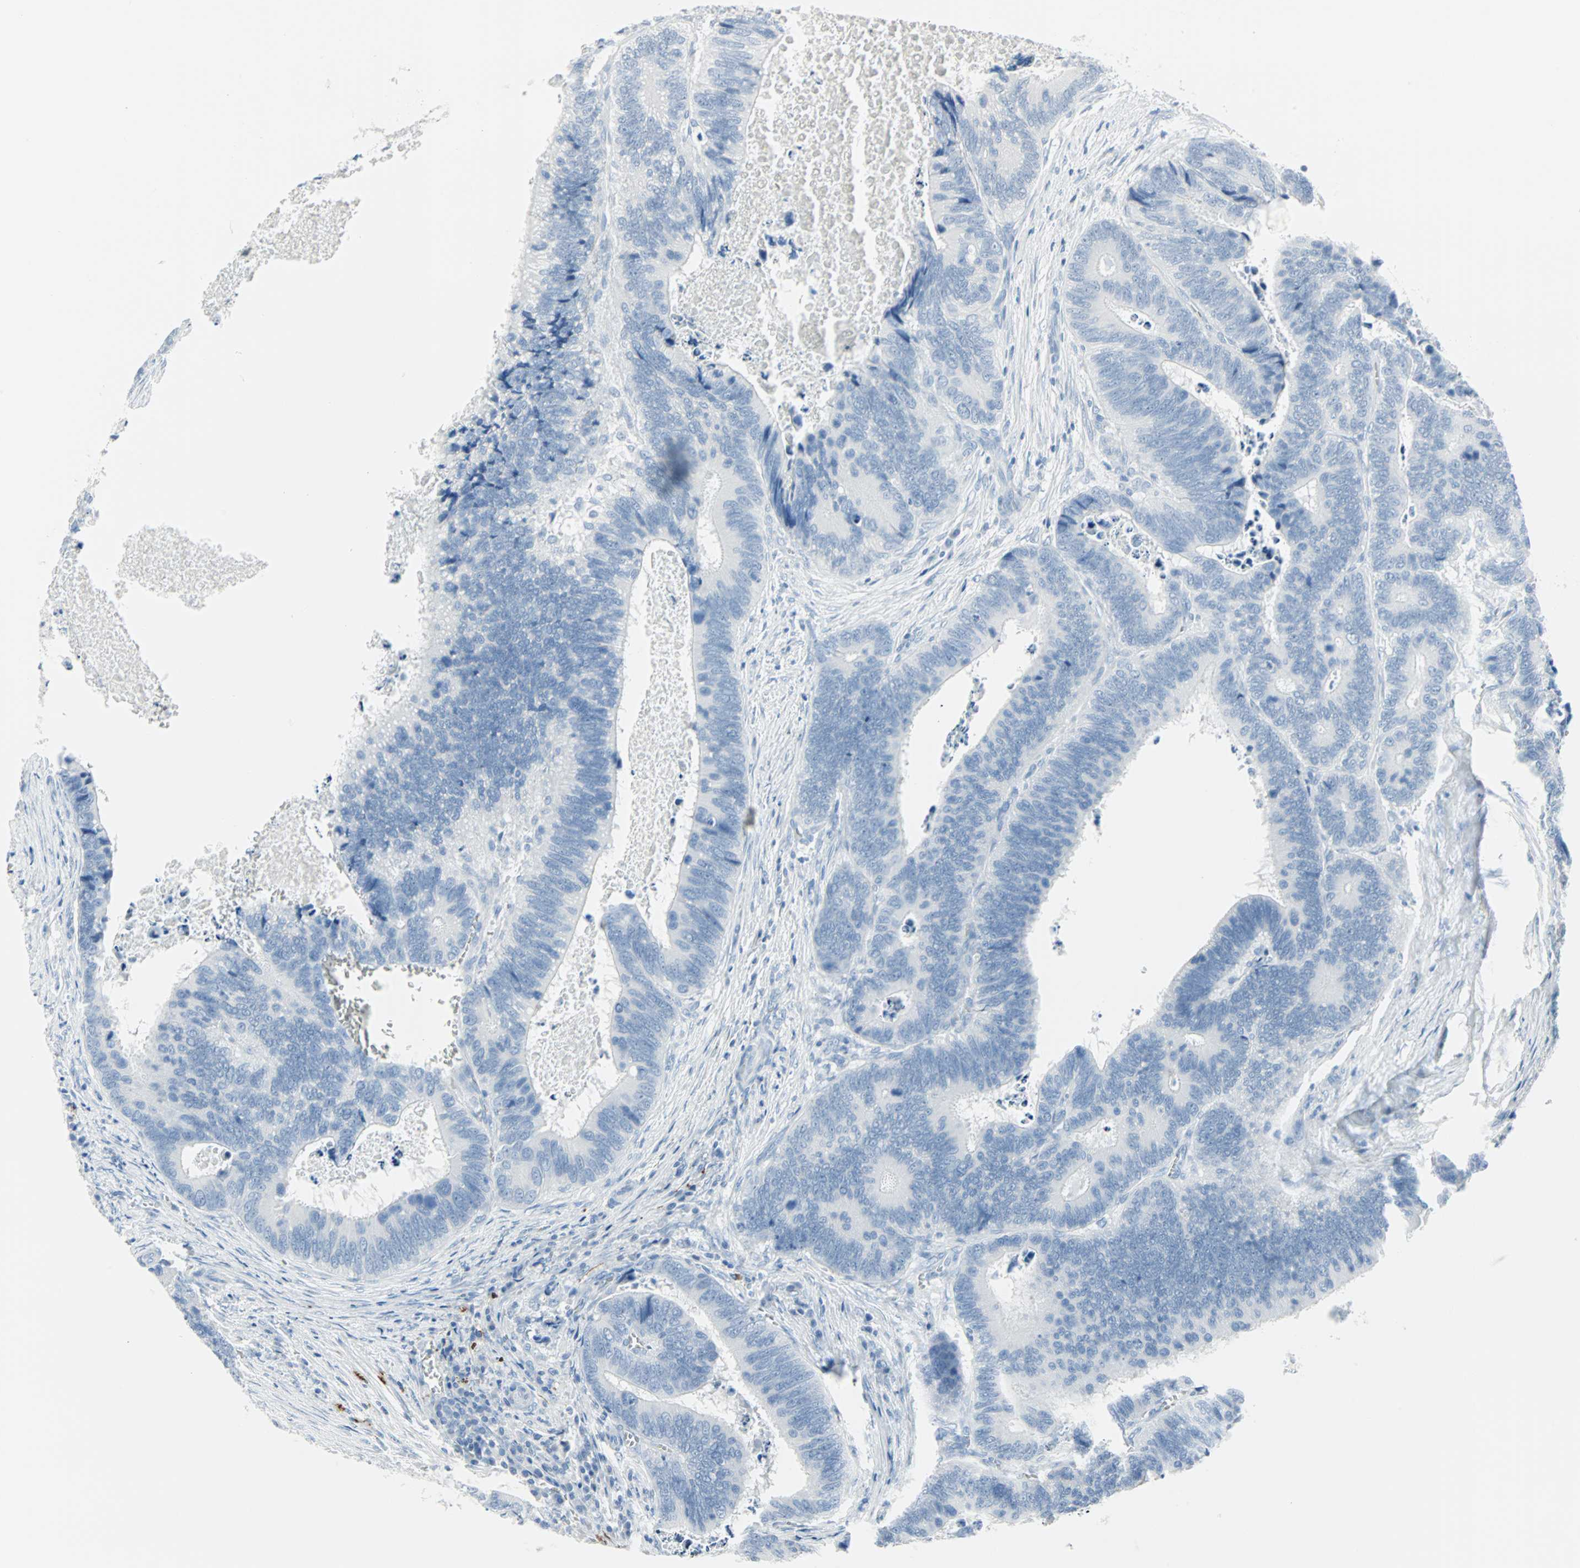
{"staining": {"intensity": "negative", "quantity": "none", "location": "none"}, "tissue": "colorectal cancer", "cell_type": "Tumor cells", "image_type": "cancer", "snomed": [{"axis": "morphology", "description": "Adenocarcinoma, NOS"}, {"axis": "topography", "description": "Colon"}], "caption": "Immunohistochemistry histopathology image of adenocarcinoma (colorectal) stained for a protein (brown), which shows no staining in tumor cells.", "gene": "STX1A", "patient": {"sex": "male", "age": 72}}